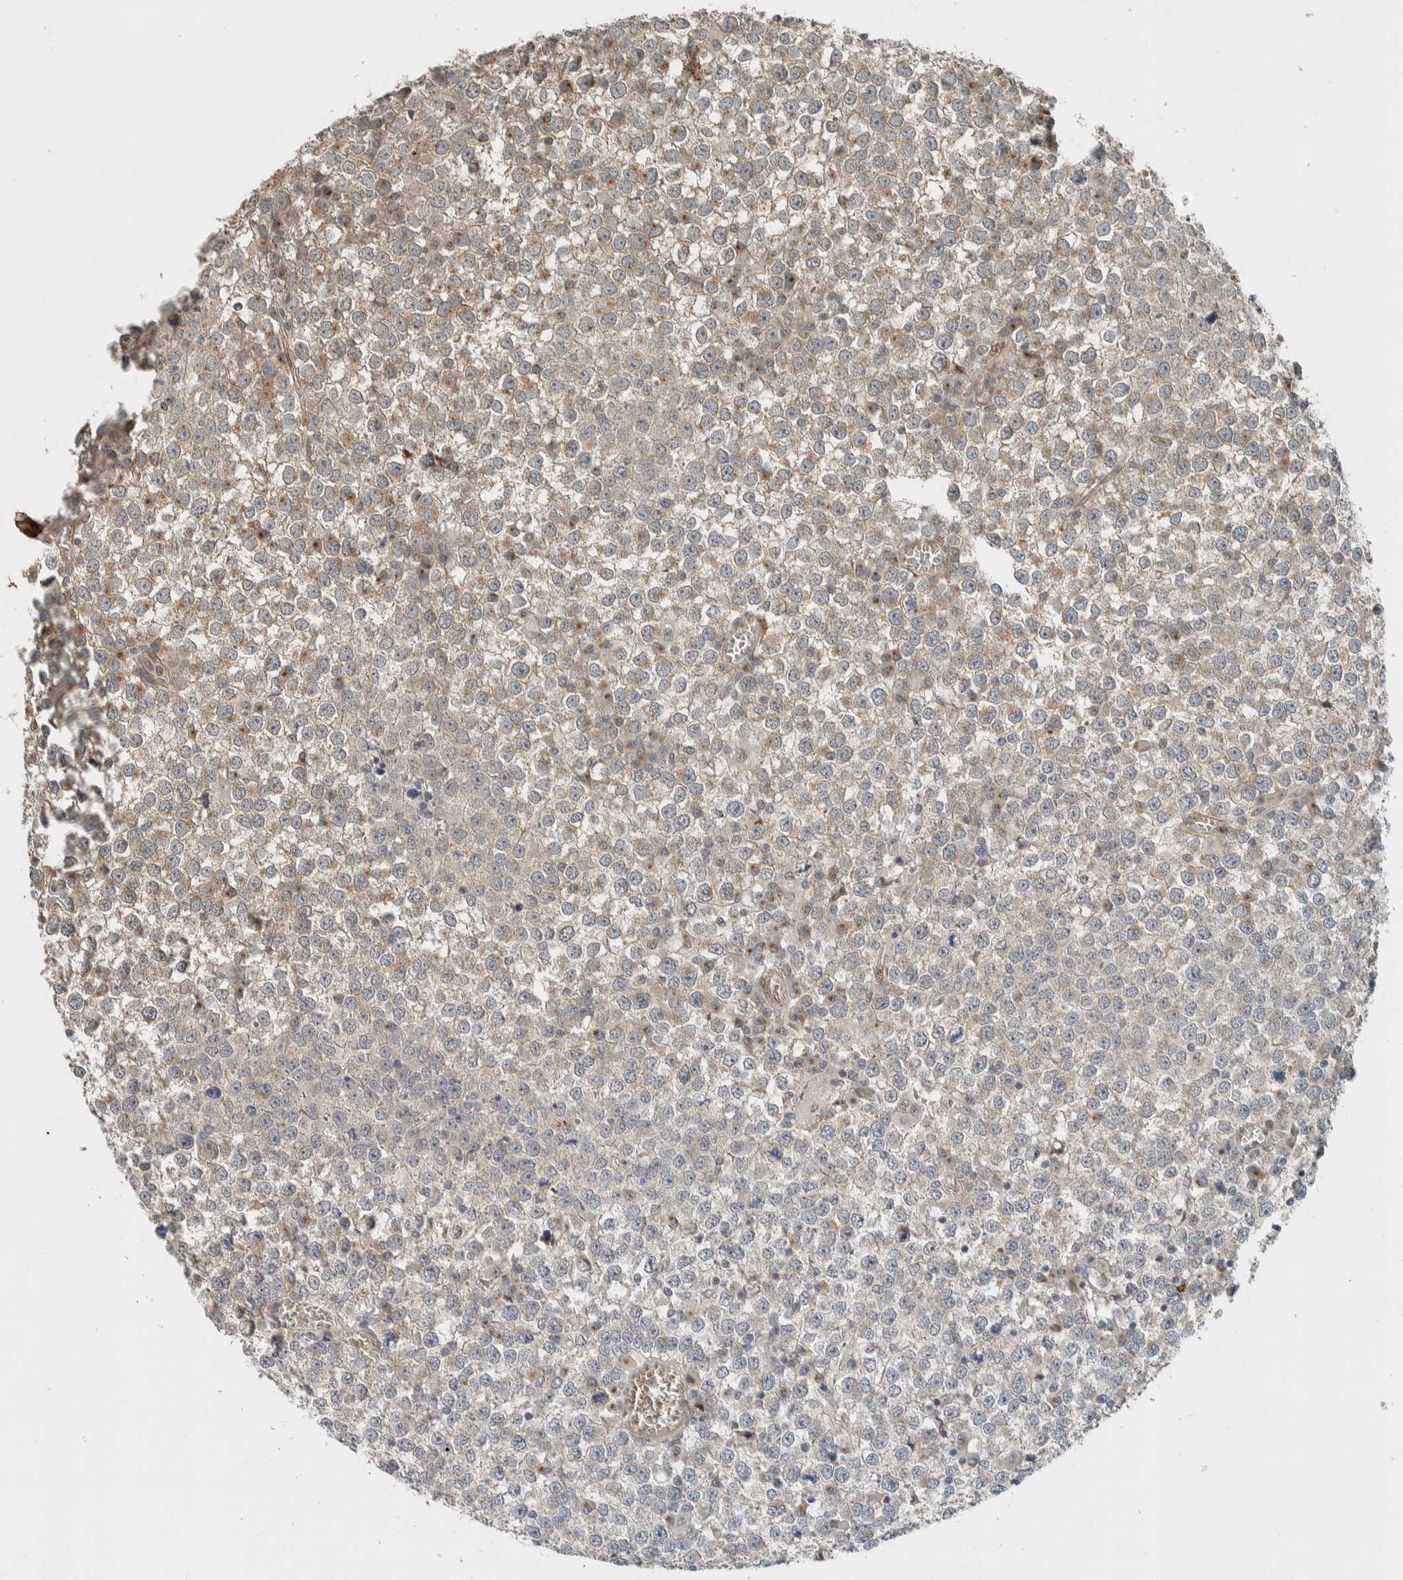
{"staining": {"intensity": "weak", "quantity": "<25%", "location": "cytoplasmic/membranous"}, "tissue": "testis cancer", "cell_type": "Tumor cells", "image_type": "cancer", "snomed": [{"axis": "morphology", "description": "Seminoma, NOS"}, {"axis": "topography", "description": "Testis"}], "caption": "A high-resolution image shows immunohistochemistry staining of testis seminoma, which exhibits no significant staining in tumor cells.", "gene": "STXBP4", "patient": {"sex": "male", "age": 65}}